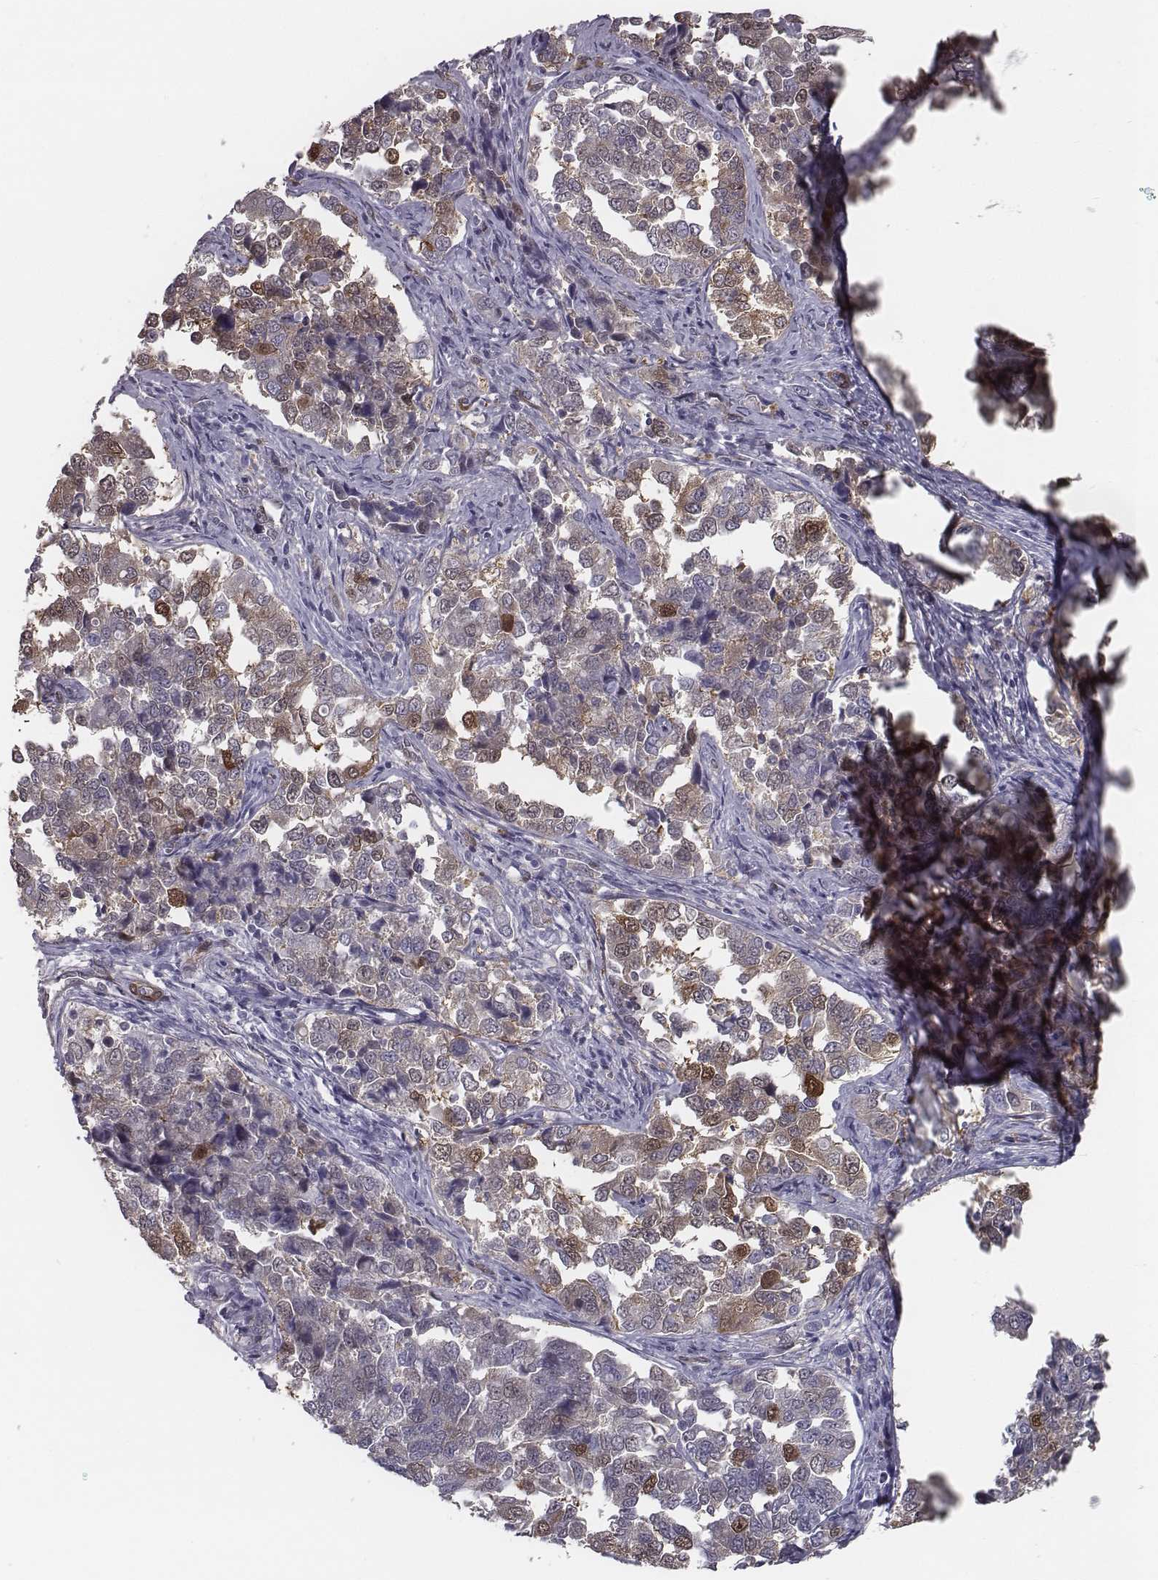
{"staining": {"intensity": "moderate", "quantity": "25%-75%", "location": "cytoplasmic/membranous,nuclear"}, "tissue": "endometrial cancer", "cell_type": "Tumor cells", "image_type": "cancer", "snomed": [{"axis": "morphology", "description": "Adenocarcinoma, NOS"}, {"axis": "topography", "description": "Endometrium"}], "caption": "The photomicrograph reveals staining of adenocarcinoma (endometrial), revealing moderate cytoplasmic/membranous and nuclear protein staining (brown color) within tumor cells.", "gene": "ISYNA1", "patient": {"sex": "female", "age": 43}}